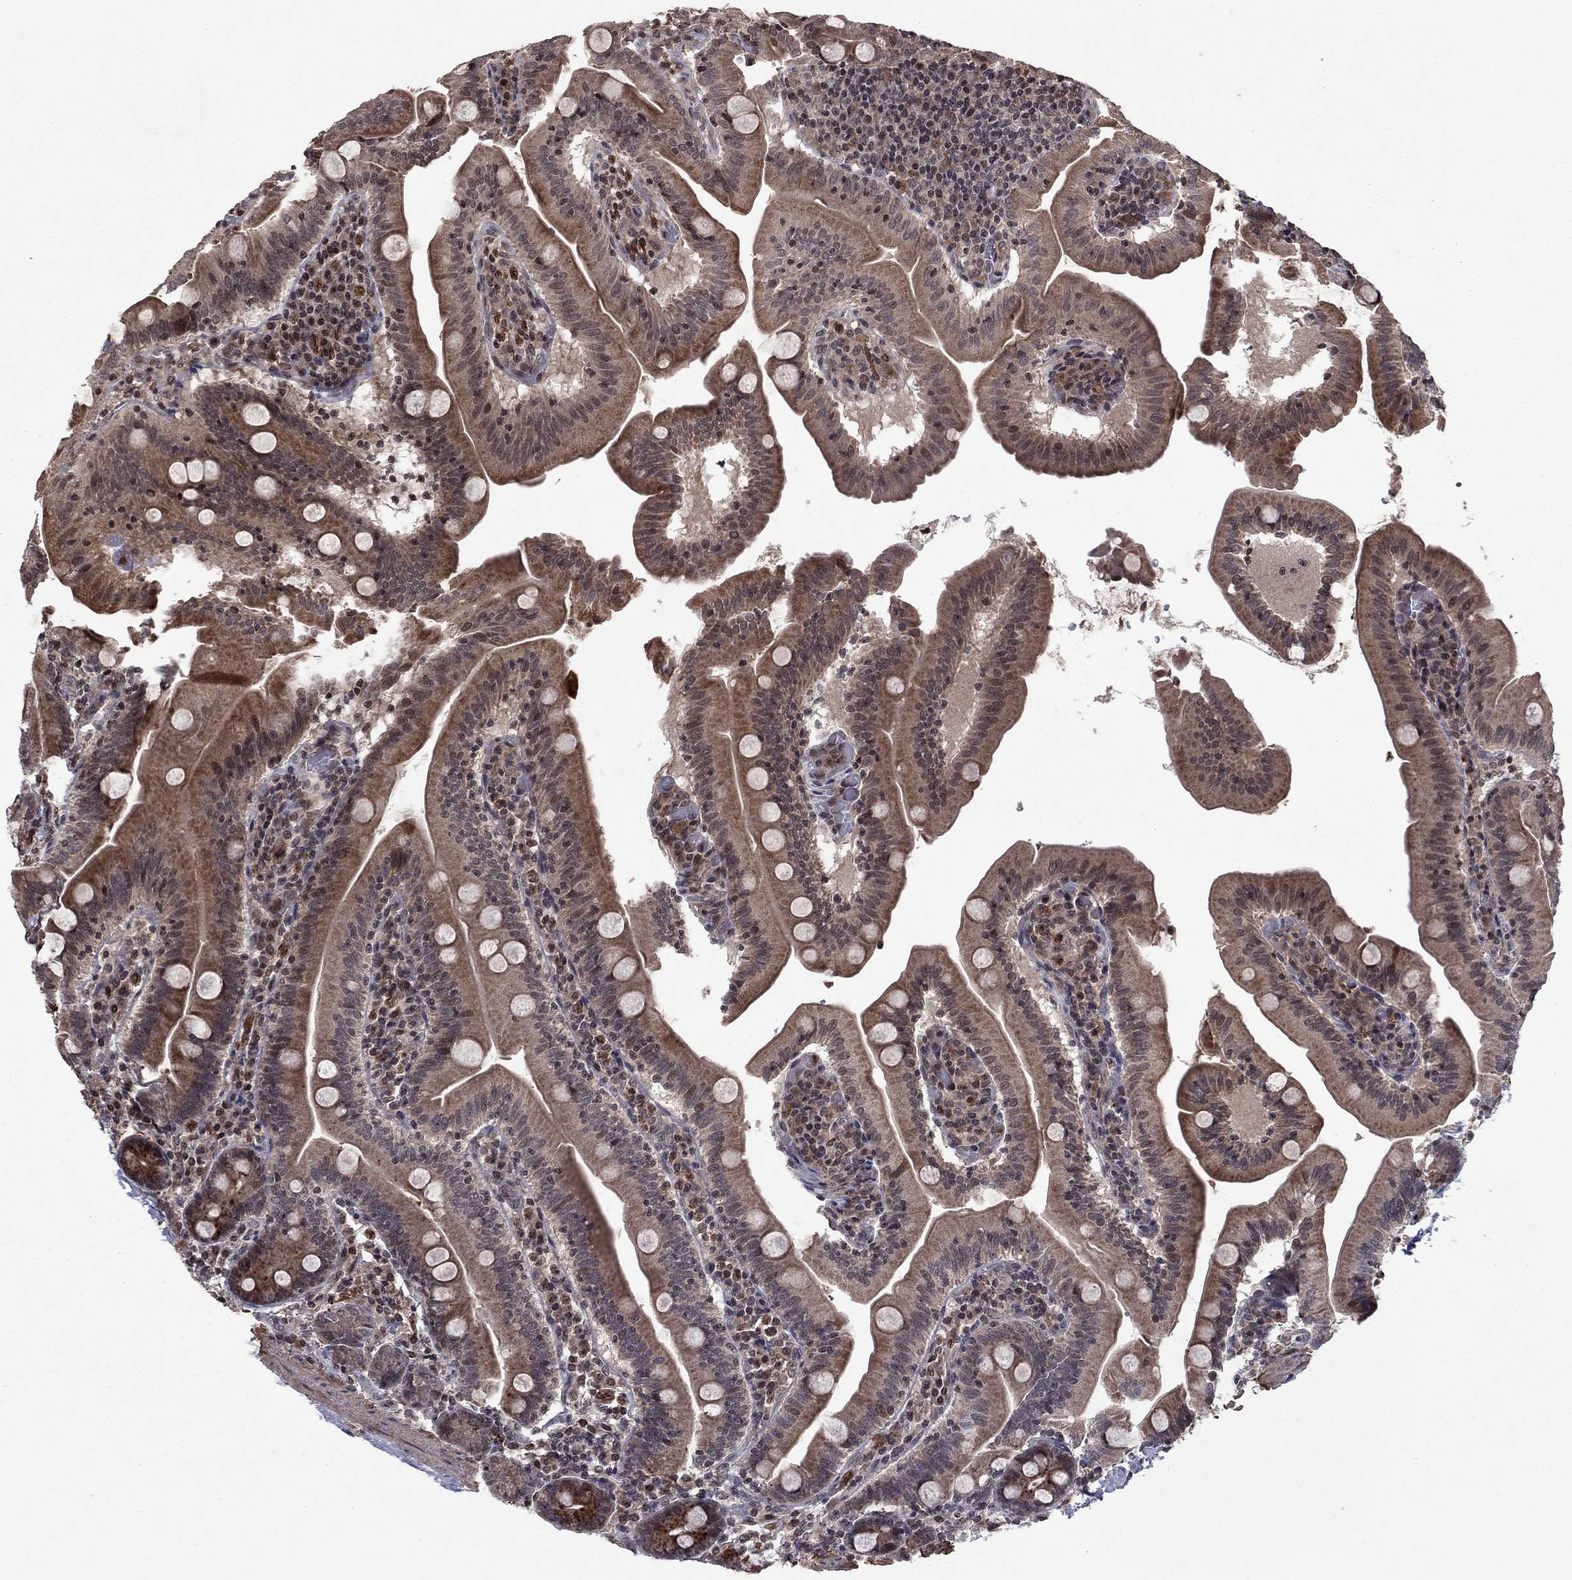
{"staining": {"intensity": "strong", "quantity": "25%-75%", "location": "cytoplasmic/membranous"}, "tissue": "small intestine", "cell_type": "Glandular cells", "image_type": "normal", "snomed": [{"axis": "morphology", "description": "Normal tissue, NOS"}, {"axis": "topography", "description": "Small intestine"}], "caption": "A brown stain shows strong cytoplasmic/membranous staining of a protein in glandular cells of benign human small intestine. The protein is shown in brown color, while the nuclei are stained blue.", "gene": "SORBS1", "patient": {"sex": "male", "age": 37}}